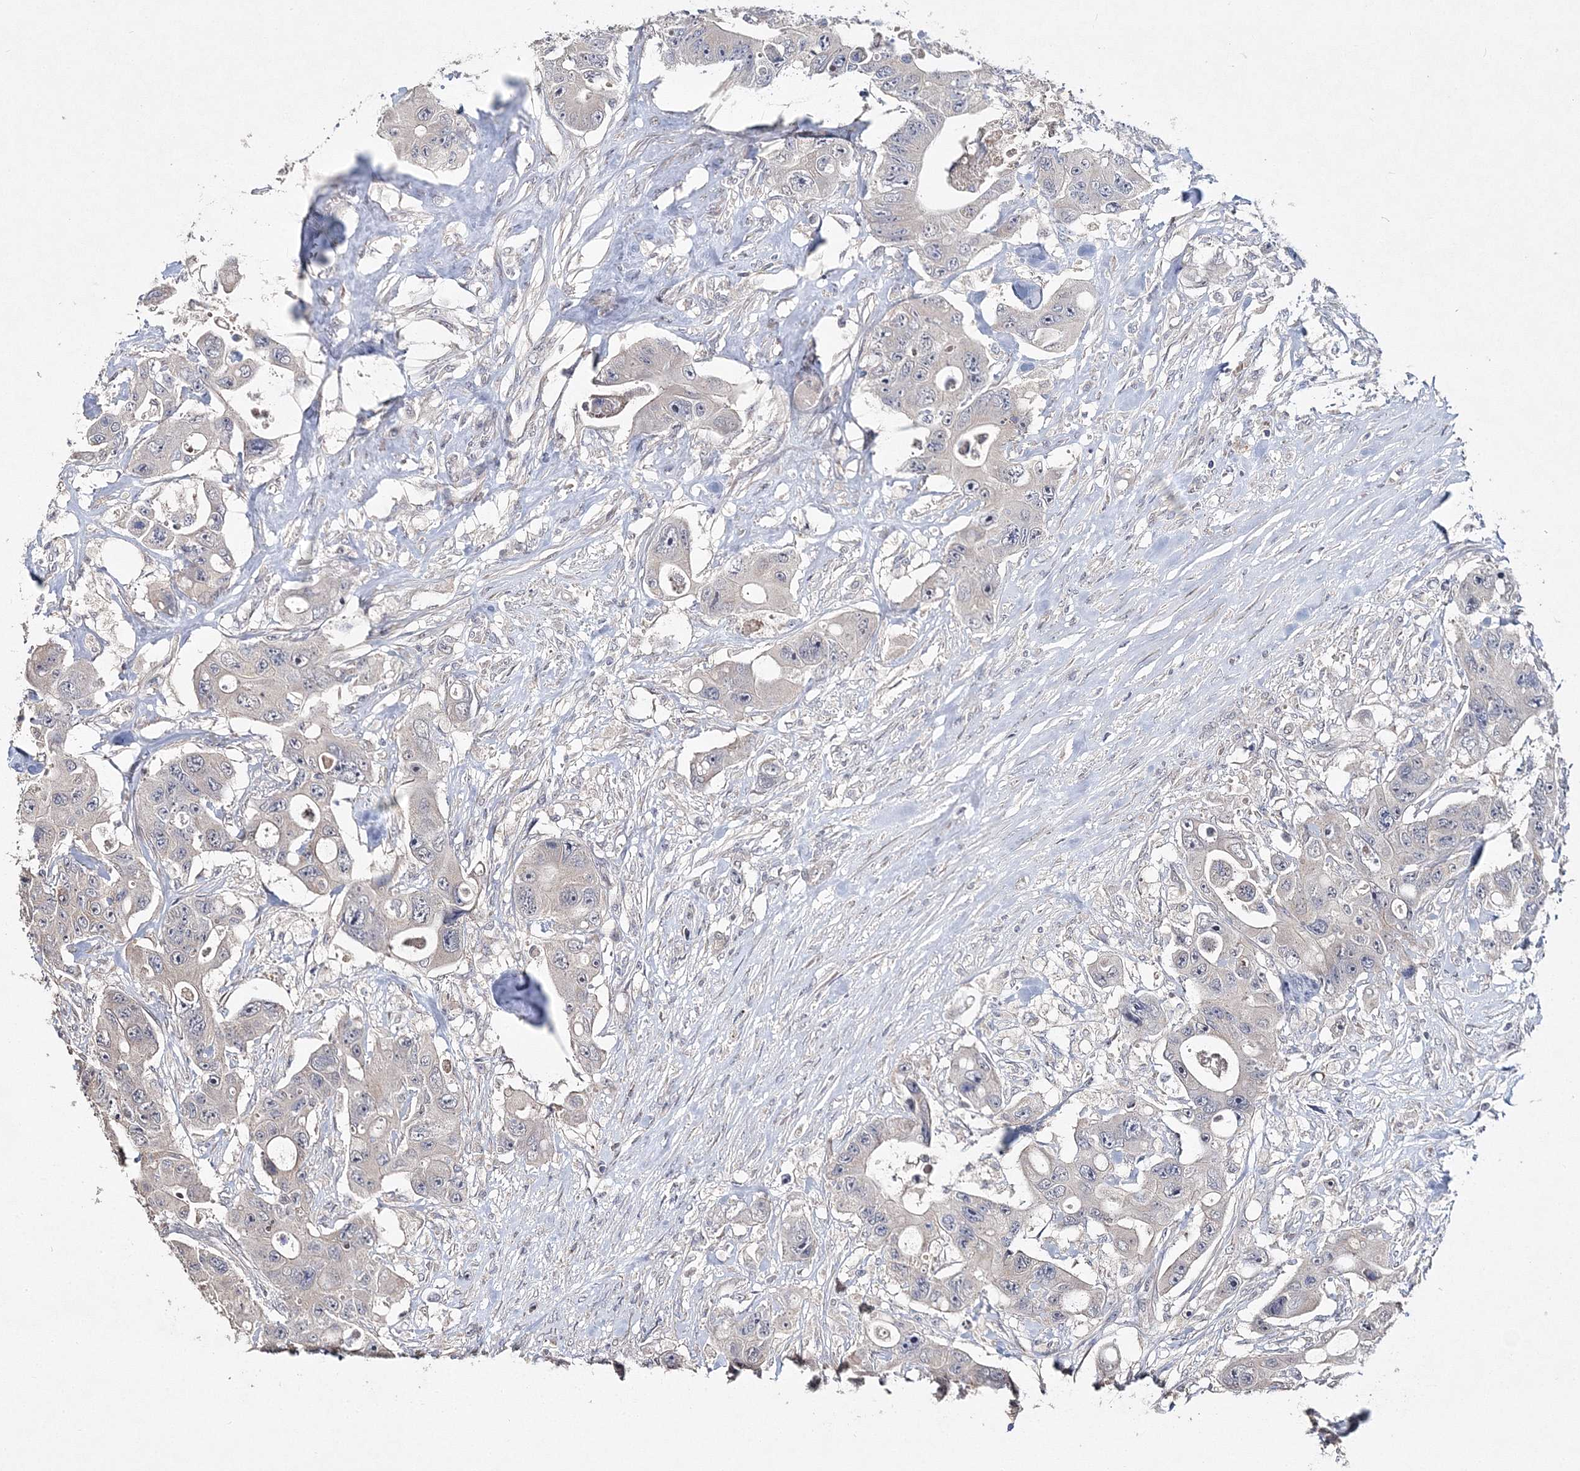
{"staining": {"intensity": "negative", "quantity": "none", "location": "none"}, "tissue": "colorectal cancer", "cell_type": "Tumor cells", "image_type": "cancer", "snomed": [{"axis": "morphology", "description": "Adenocarcinoma, NOS"}, {"axis": "topography", "description": "Colon"}], "caption": "Tumor cells are negative for protein expression in human colorectal adenocarcinoma. (Brightfield microscopy of DAB (3,3'-diaminobenzidine) immunohistochemistry (IHC) at high magnification).", "gene": "GJB5", "patient": {"sex": "female", "age": 46}}